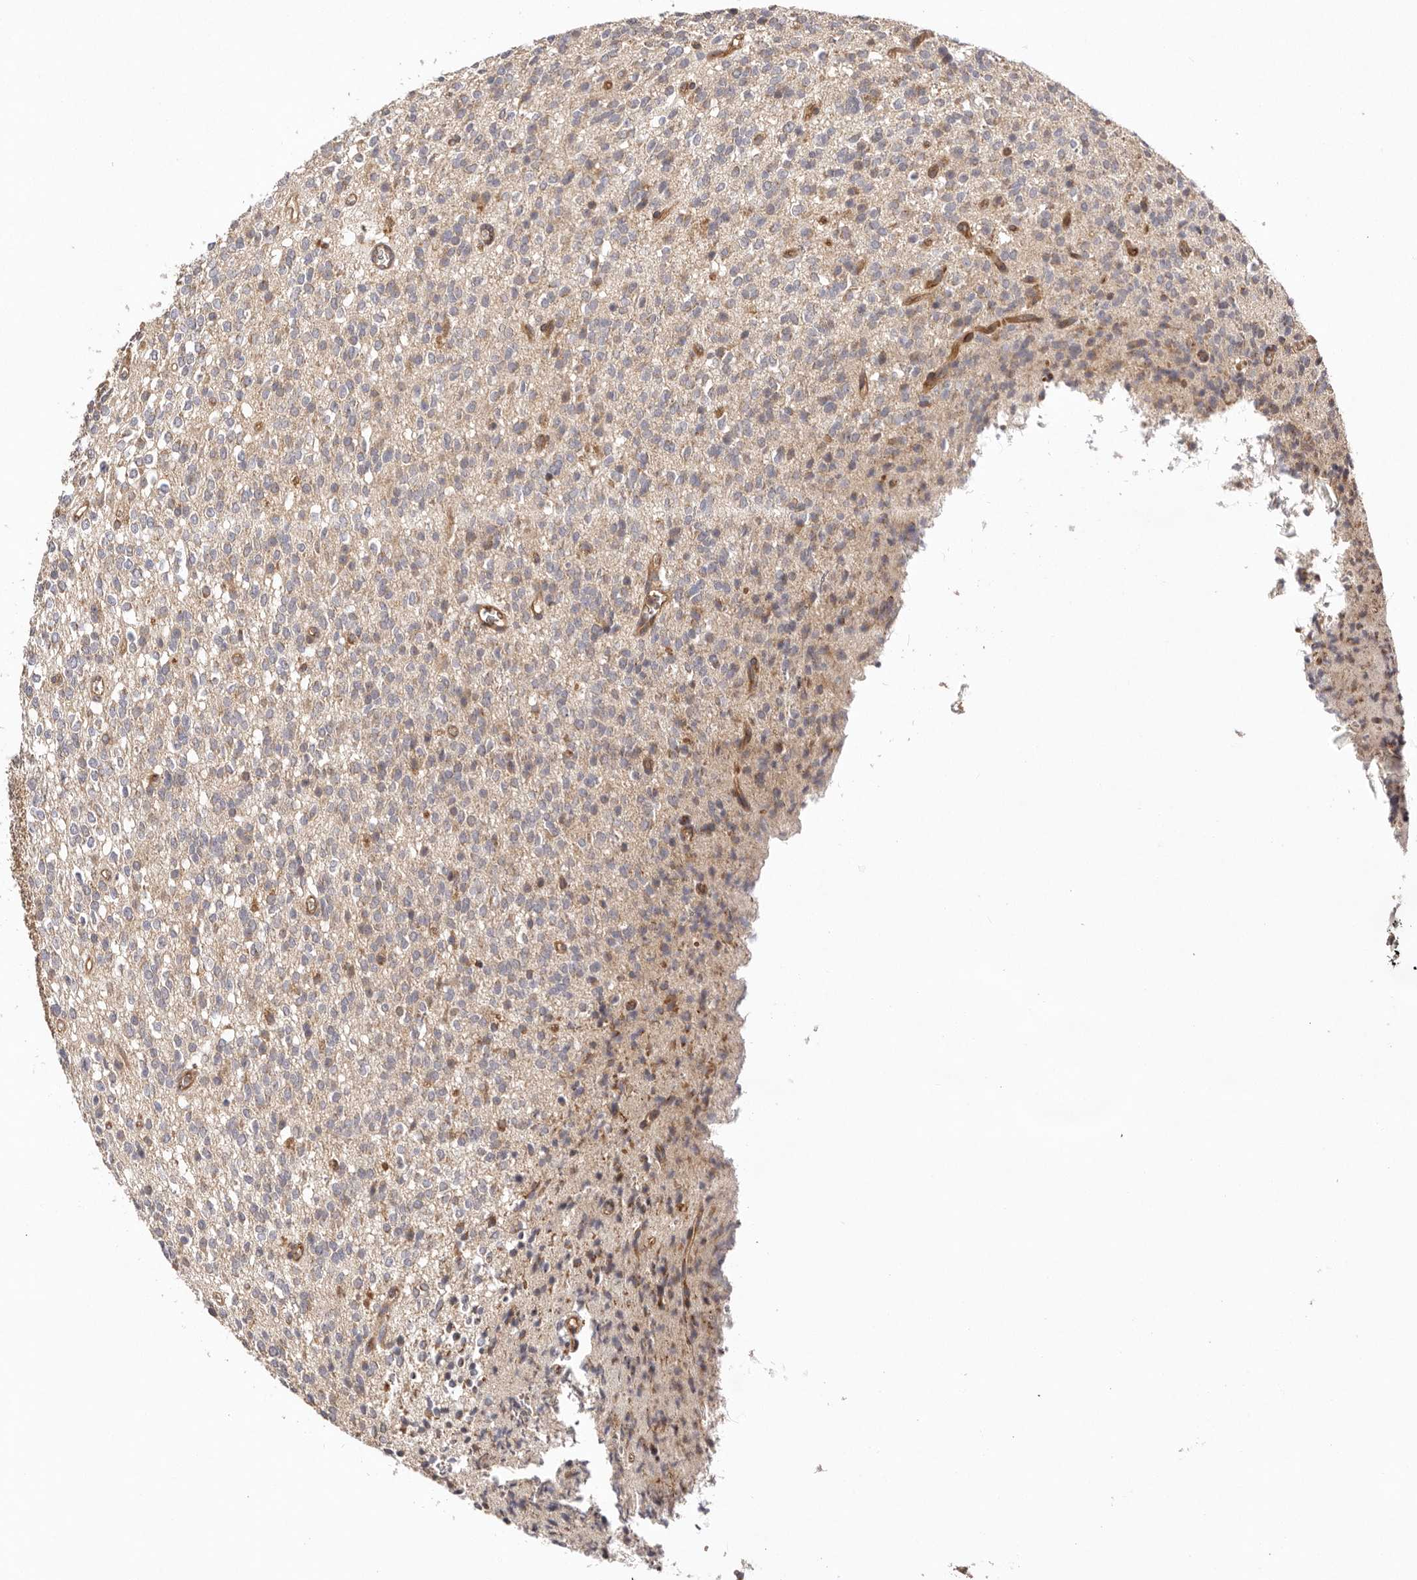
{"staining": {"intensity": "weak", "quantity": "<25%", "location": "cytoplasmic/membranous"}, "tissue": "glioma", "cell_type": "Tumor cells", "image_type": "cancer", "snomed": [{"axis": "morphology", "description": "Glioma, malignant, High grade"}, {"axis": "topography", "description": "Brain"}], "caption": "An IHC image of malignant glioma (high-grade) is shown. There is no staining in tumor cells of malignant glioma (high-grade).", "gene": "UBR2", "patient": {"sex": "male", "age": 34}}